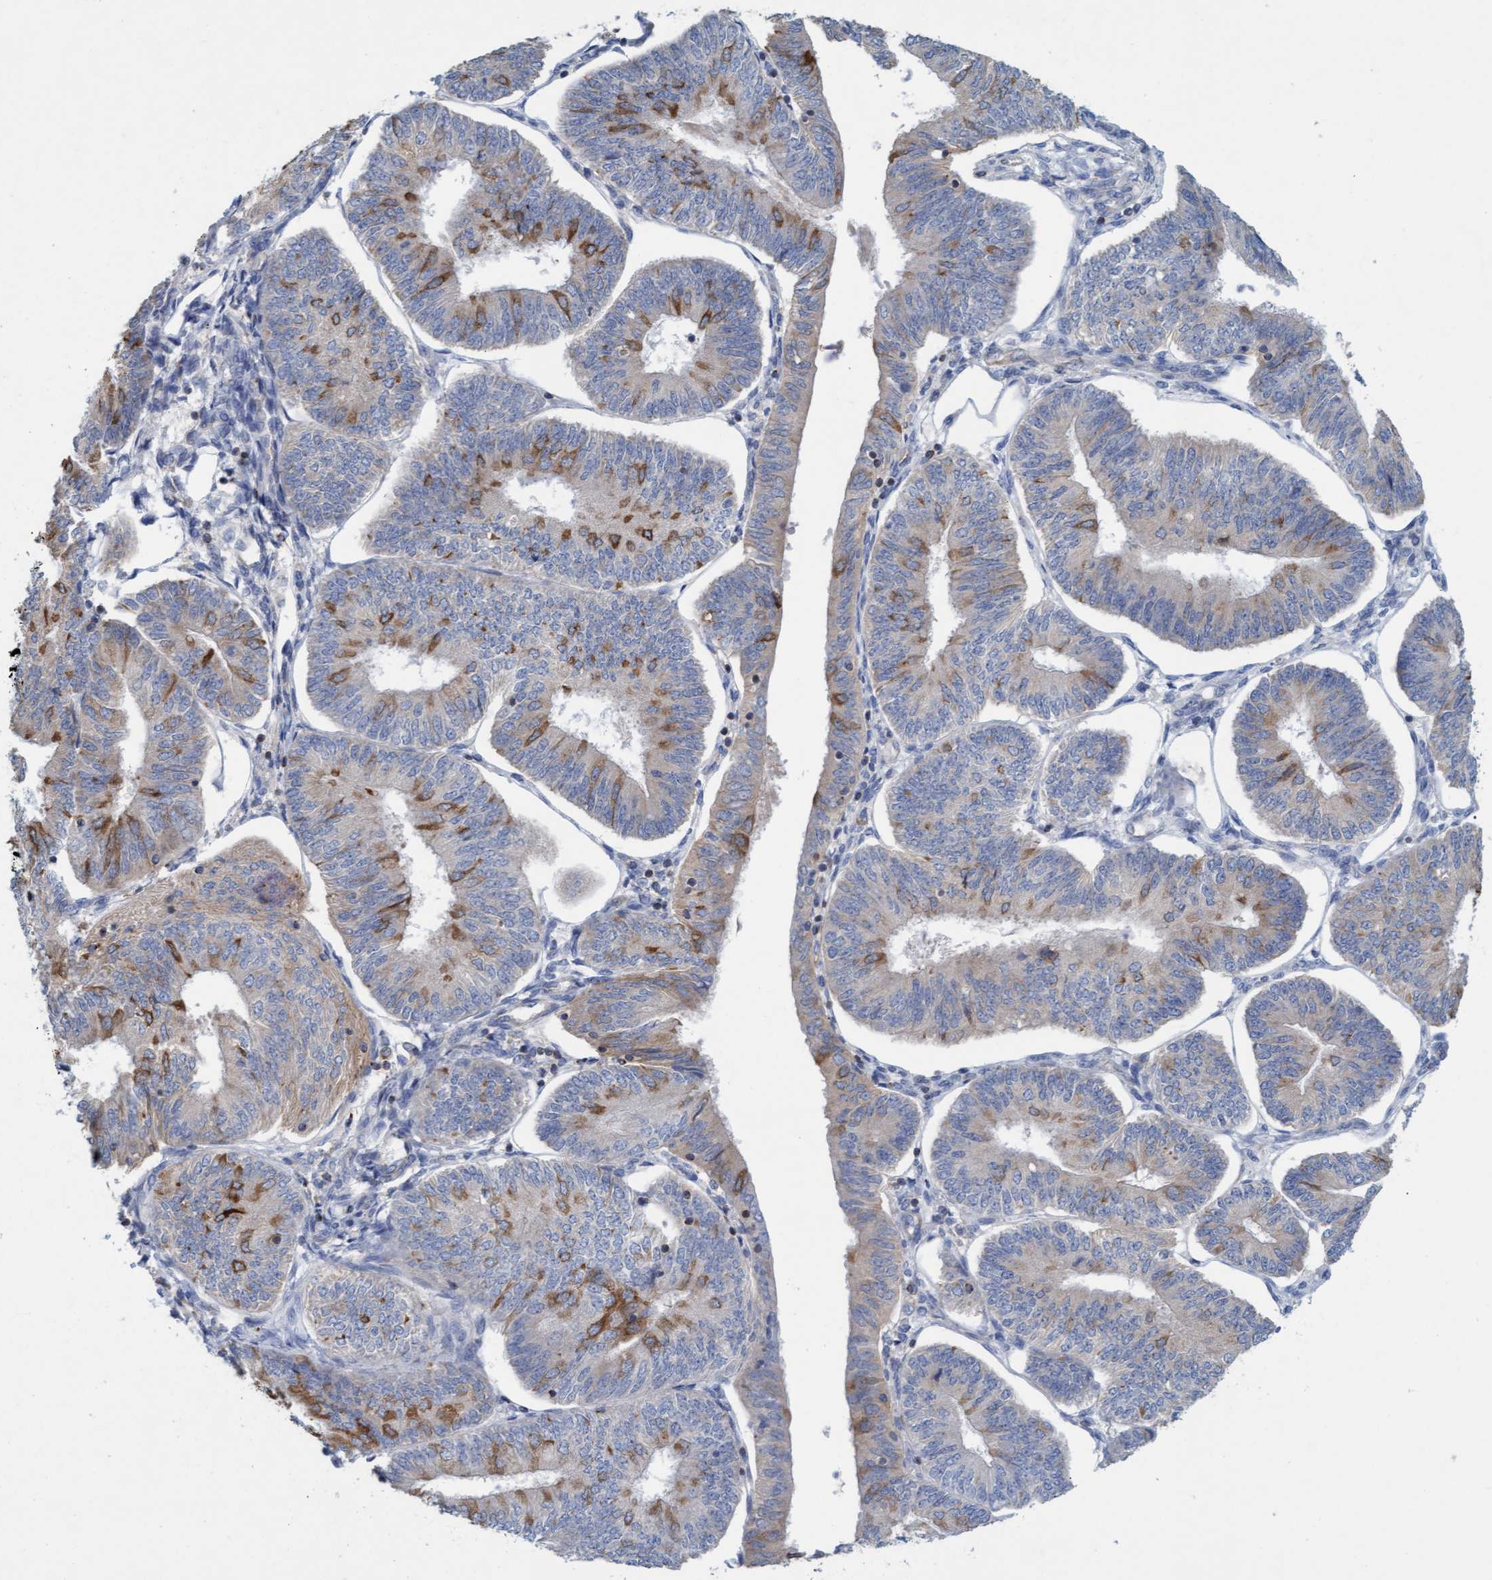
{"staining": {"intensity": "moderate", "quantity": "<25%", "location": "cytoplasmic/membranous"}, "tissue": "endometrial cancer", "cell_type": "Tumor cells", "image_type": "cancer", "snomed": [{"axis": "morphology", "description": "Adenocarcinoma, NOS"}, {"axis": "topography", "description": "Endometrium"}], "caption": "This is an image of immunohistochemistry staining of endometrial cancer (adenocarcinoma), which shows moderate expression in the cytoplasmic/membranous of tumor cells.", "gene": "SIGIRR", "patient": {"sex": "female", "age": 58}}